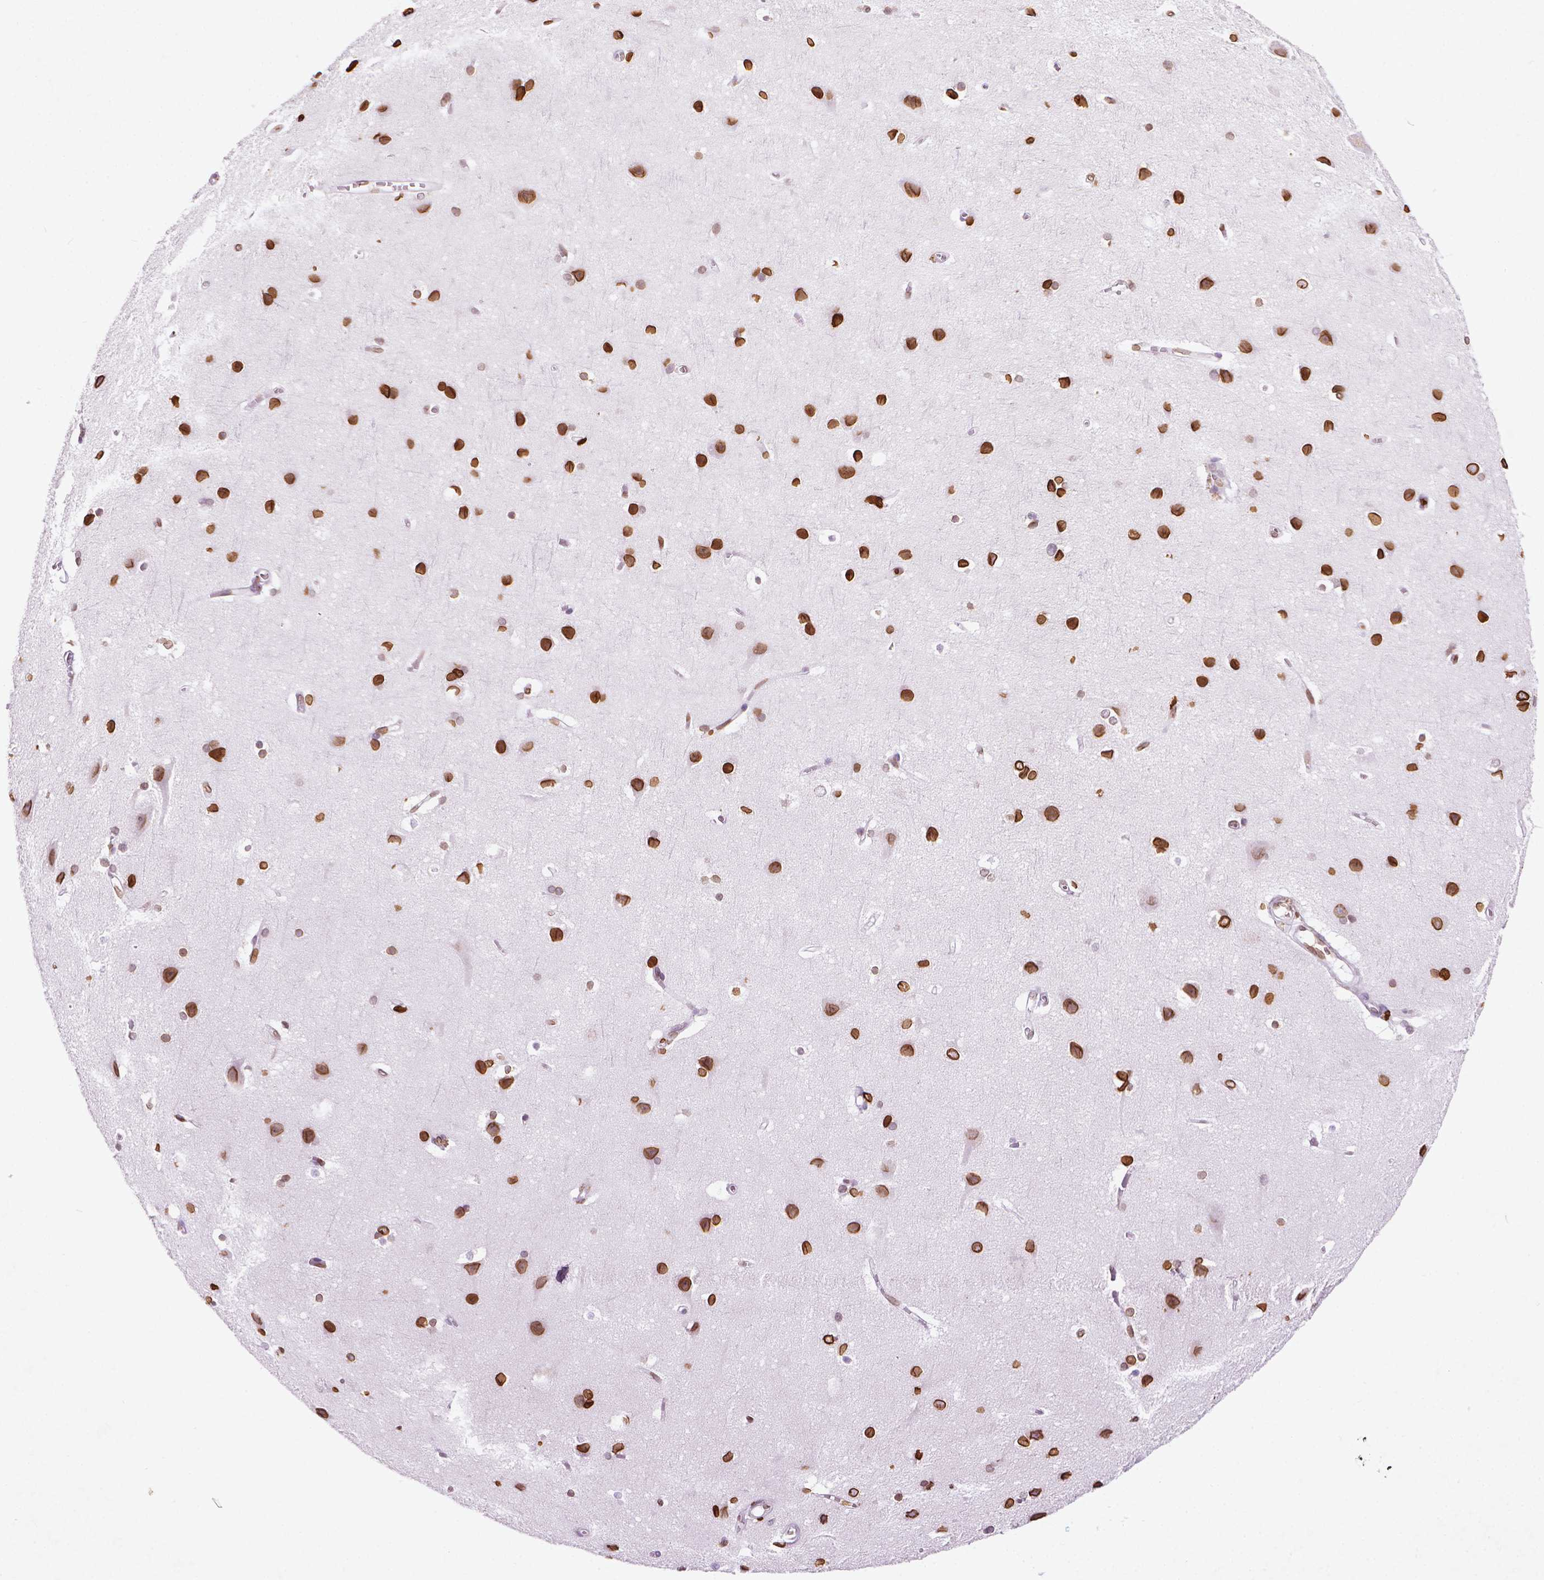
{"staining": {"intensity": "negative", "quantity": "none", "location": "none"}, "tissue": "cerebral cortex", "cell_type": "Endothelial cells", "image_type": "normal", "snomed": [{"axis": "morphology", "description": "Normal tissue, NOS"}, {"axis": "topography", "description": "Cerebral cortex"}], "caption": "Cerebral cortex was stained to show a protein in brown. There is no significant positivity in endothelial cells.", "gene": "LMNB1", "patient": {"sex": "male", "age": 37}}